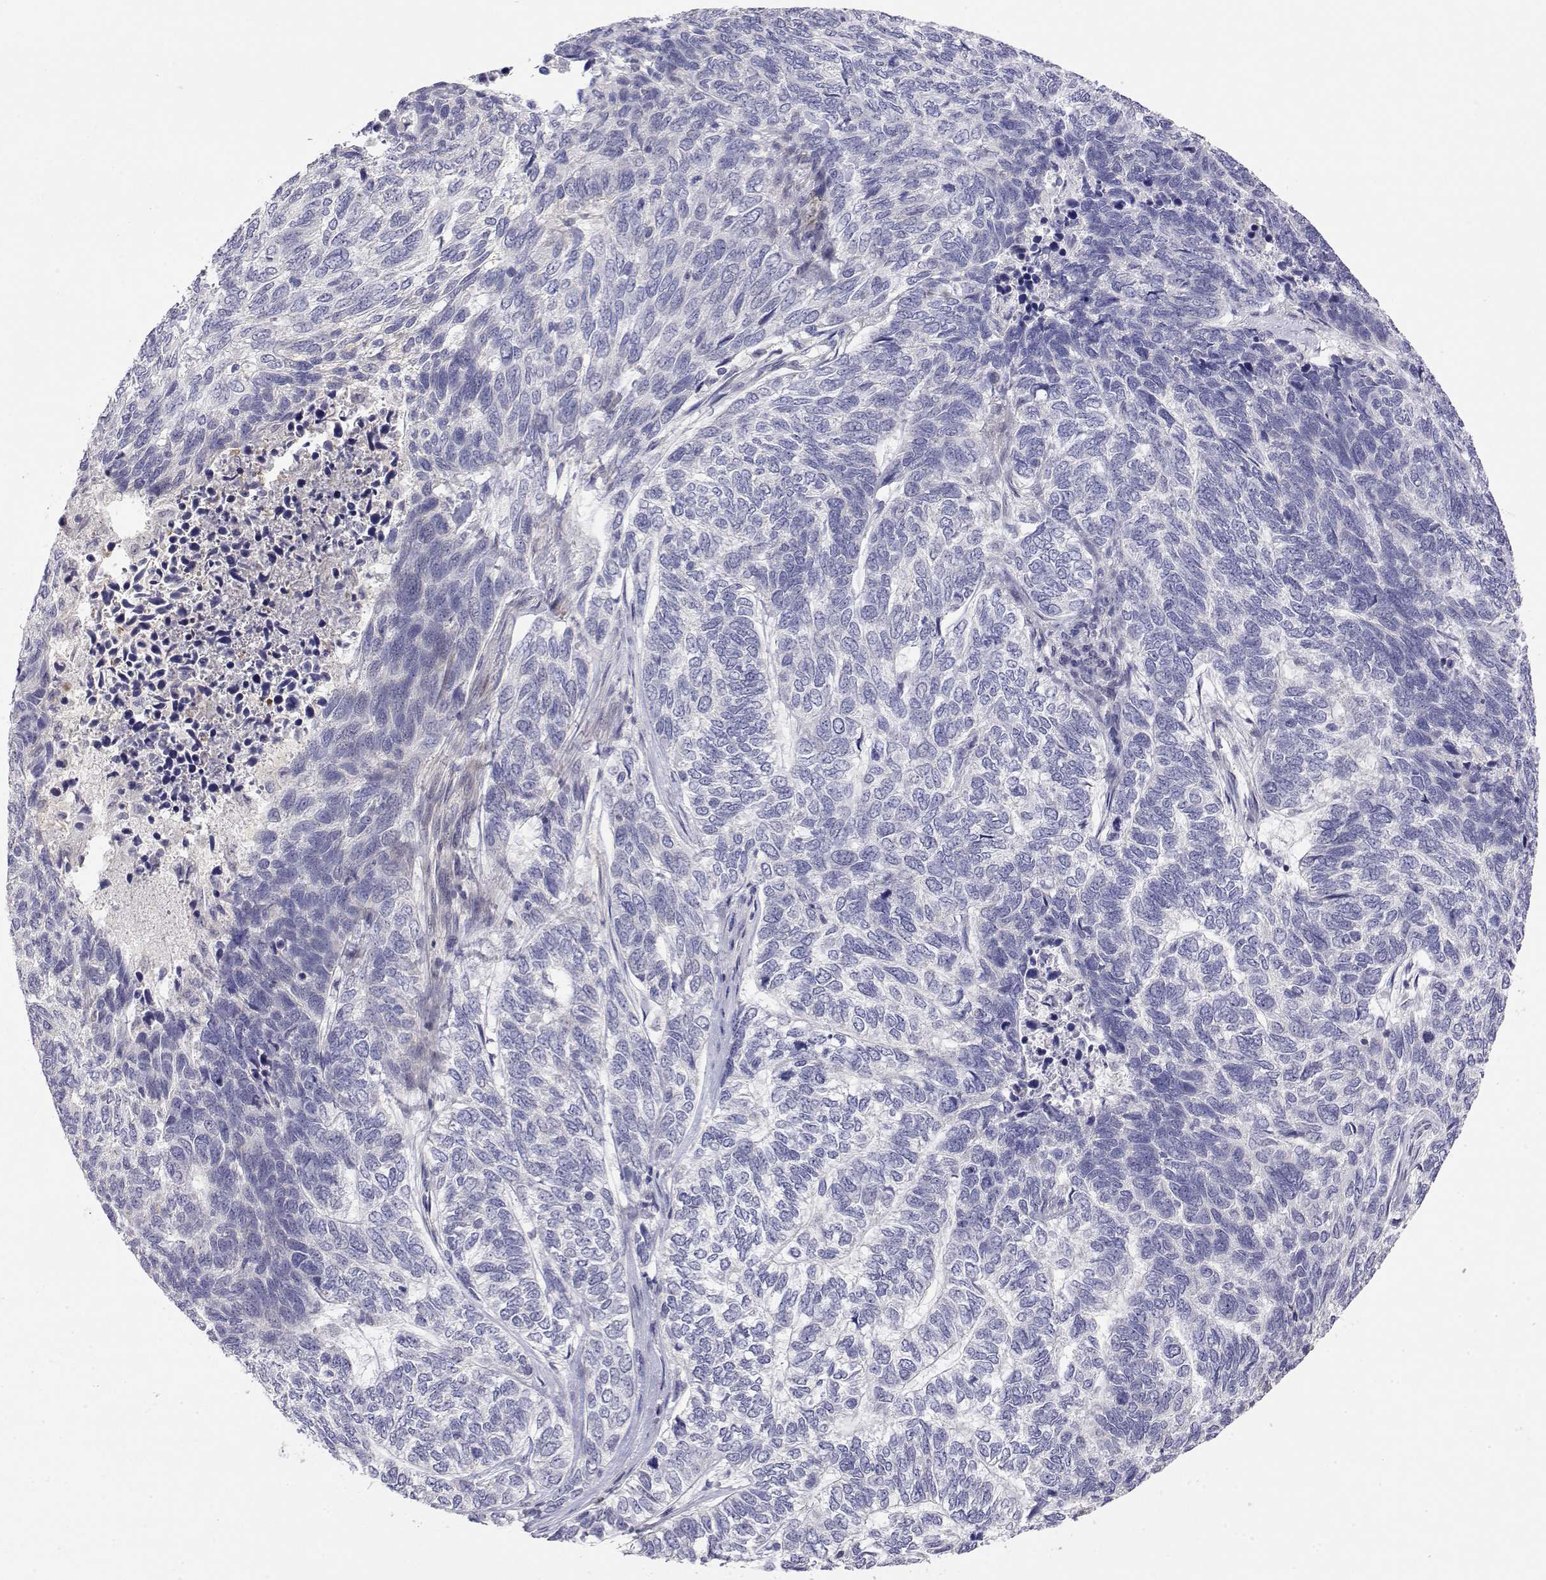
{"staining": {"intensity": "negative", "quantity": "none", "location": "none"}, "tissue": "skin cancer", "cell_type": "Tumor cells", "image_type": "cancer", "snomed": [{"axis": "morphology", "description": "Basal cell carcinoma"}, {"axis": "topography", "description": "Skin"}], "caption": "An immunohistochemistry (IHC) photomicrograph of skin cancer is shown. There is no staining in tumor cells of skin cancer. Brightfield microscopy of IHC stained with DAB (3,3'-diaminobenzidine) (brown) and hematoxylin (blue), captured at high magnification.", "gene": "GGACT", "patient": {"sex": "female", "age": 65}}